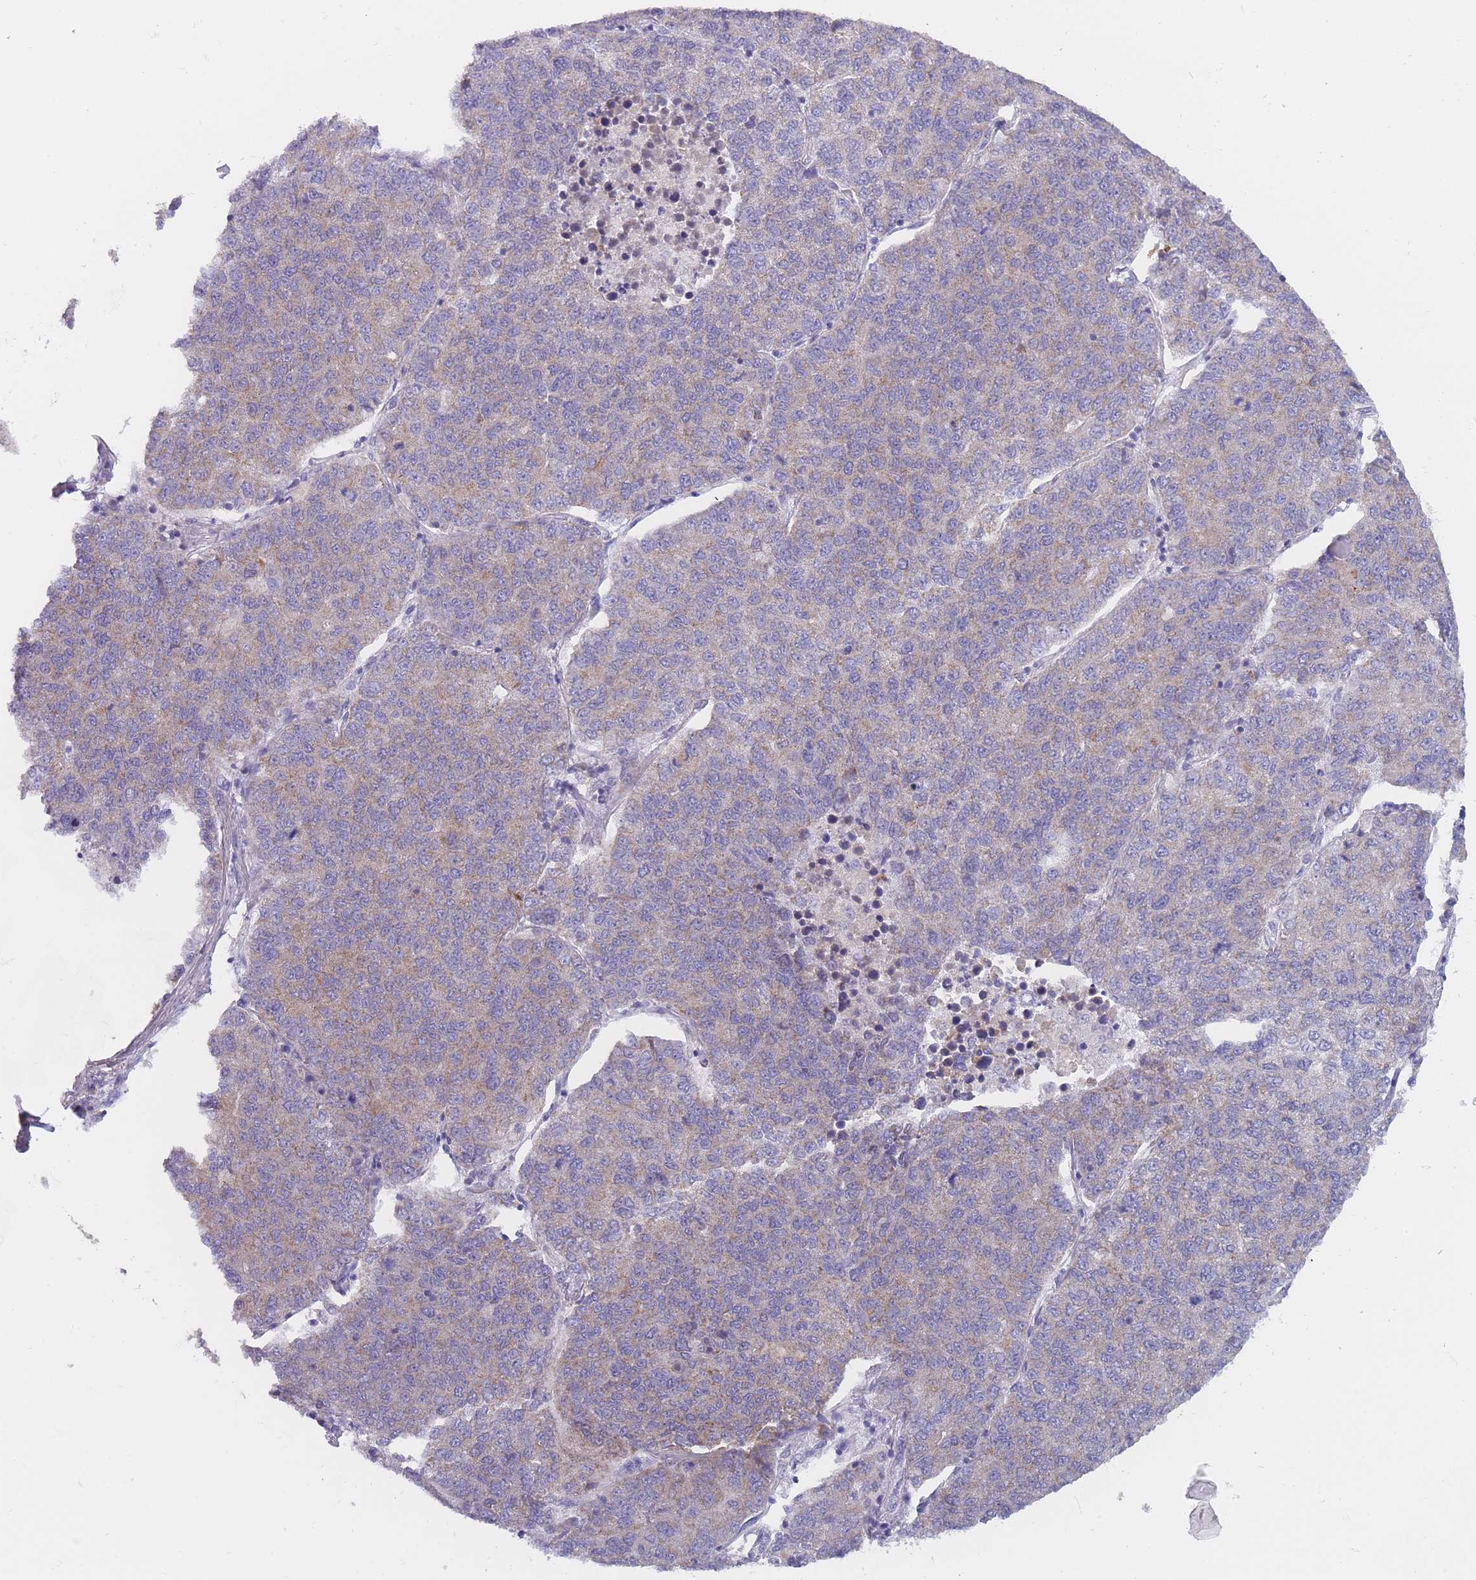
{"staining": {"intensity": "weak", "quantity": ">75%", "location": "cytoplasmic/membranous"}, "tissue": "lung cancer", "cell_type": "Tumor cells", "image_type": "cancer", "snomed": [{"axis": "morphology", "description": "Adenocarcinoma, NOS"}, {"axis": "topography", "description": "Lung"}], "caption": "An IHC image of tumor tissue is shown. Protein staining in brown shows weak cytoplasmic/membranous positivity in lung cancer within tumor cells.", "gene": "MRPS14", "patient": {"sex": "male", "age": 49}}